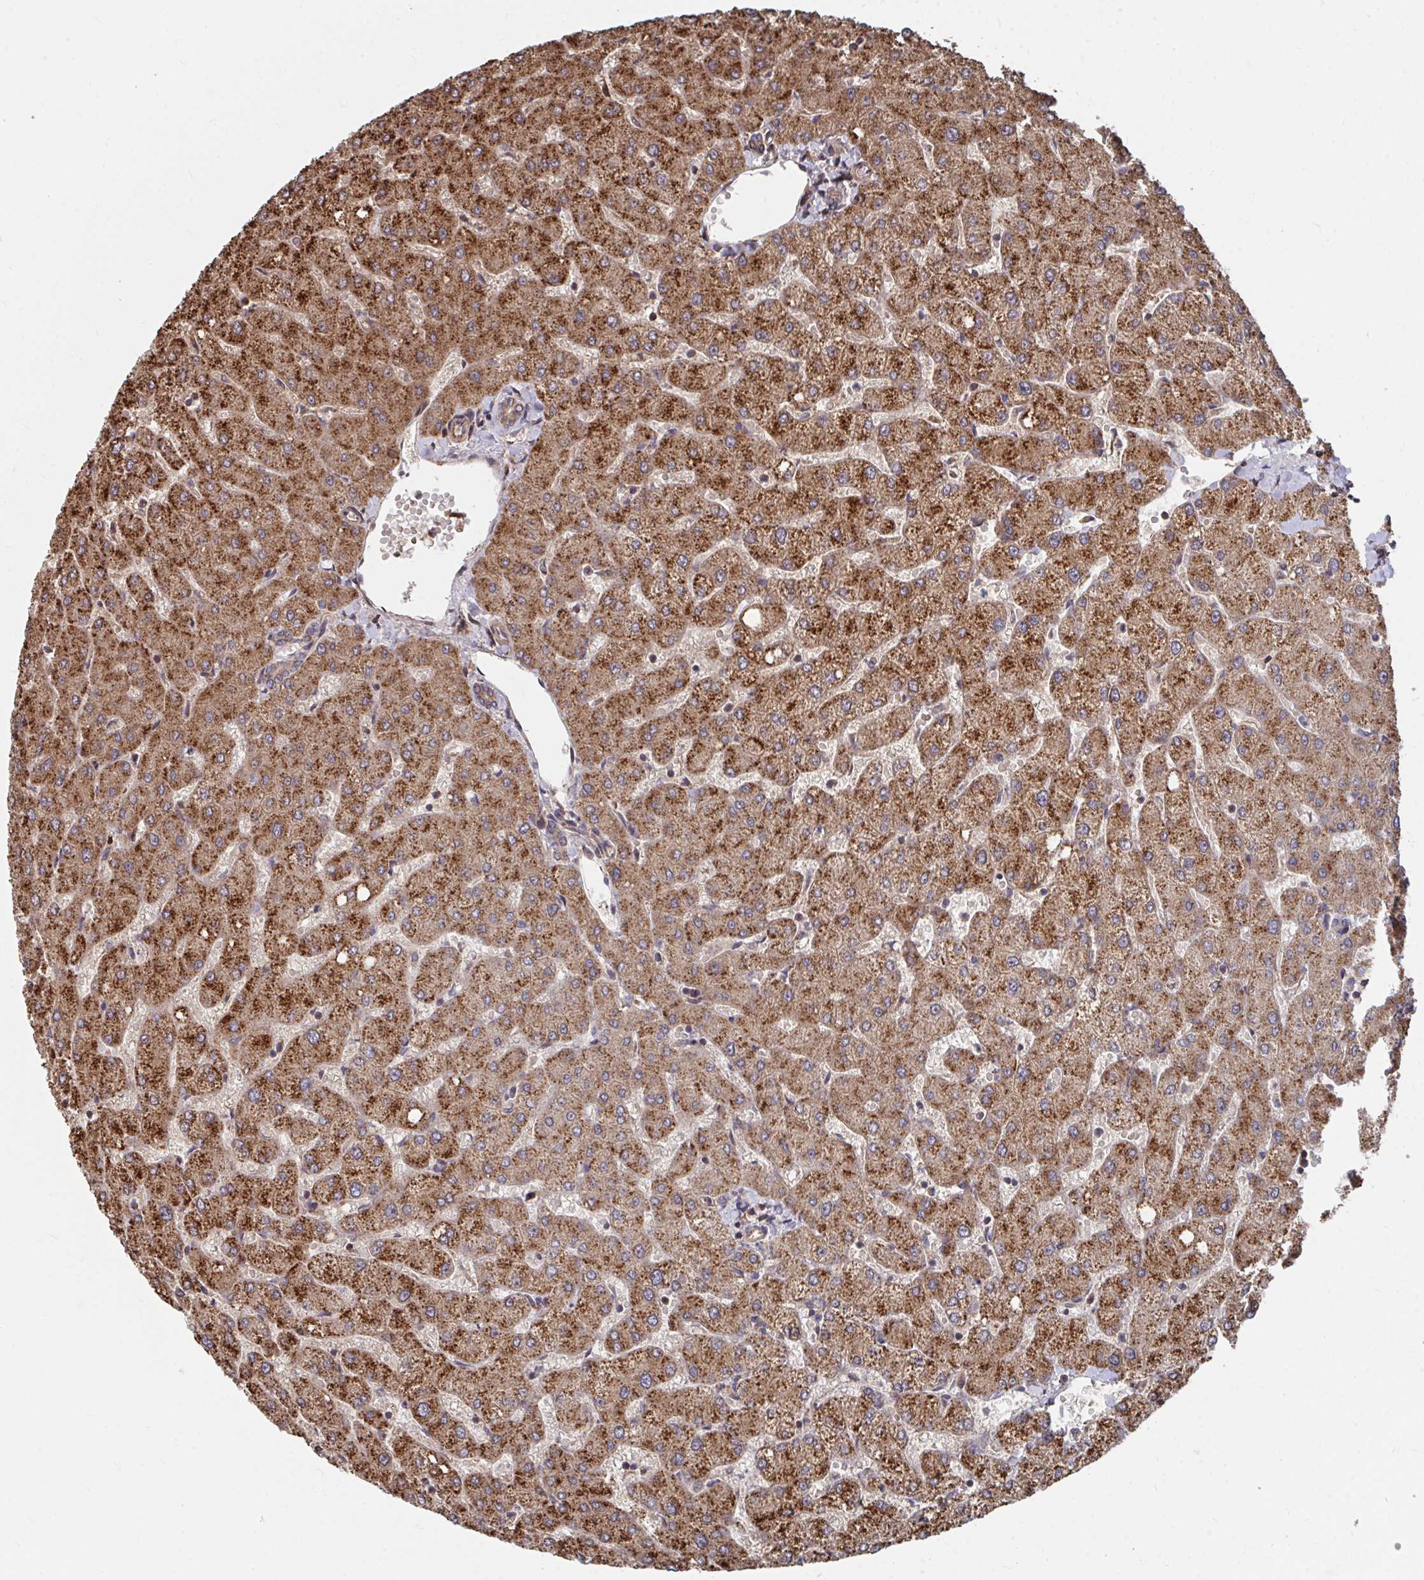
{"staining": {"intensity": "weak", "quantity": ">75%", "location": "cytoplasmic/membranous"}, "tissue": "liver", "cell_type": "Cholangiocytes", "image_type": "normal", "snomed": [{"axis": "morphology", "description": "Normal tissue, NOS"}, {"axis": "topography", "description": "Liver"}], "caption": "A photomicrograph of liver stained for a protein demonstrates weak cytoplasmic/membranous brown staining in cholangiocytes.", "gene": "FAM89A", "patient": {"sex": "female", "age": 54}}